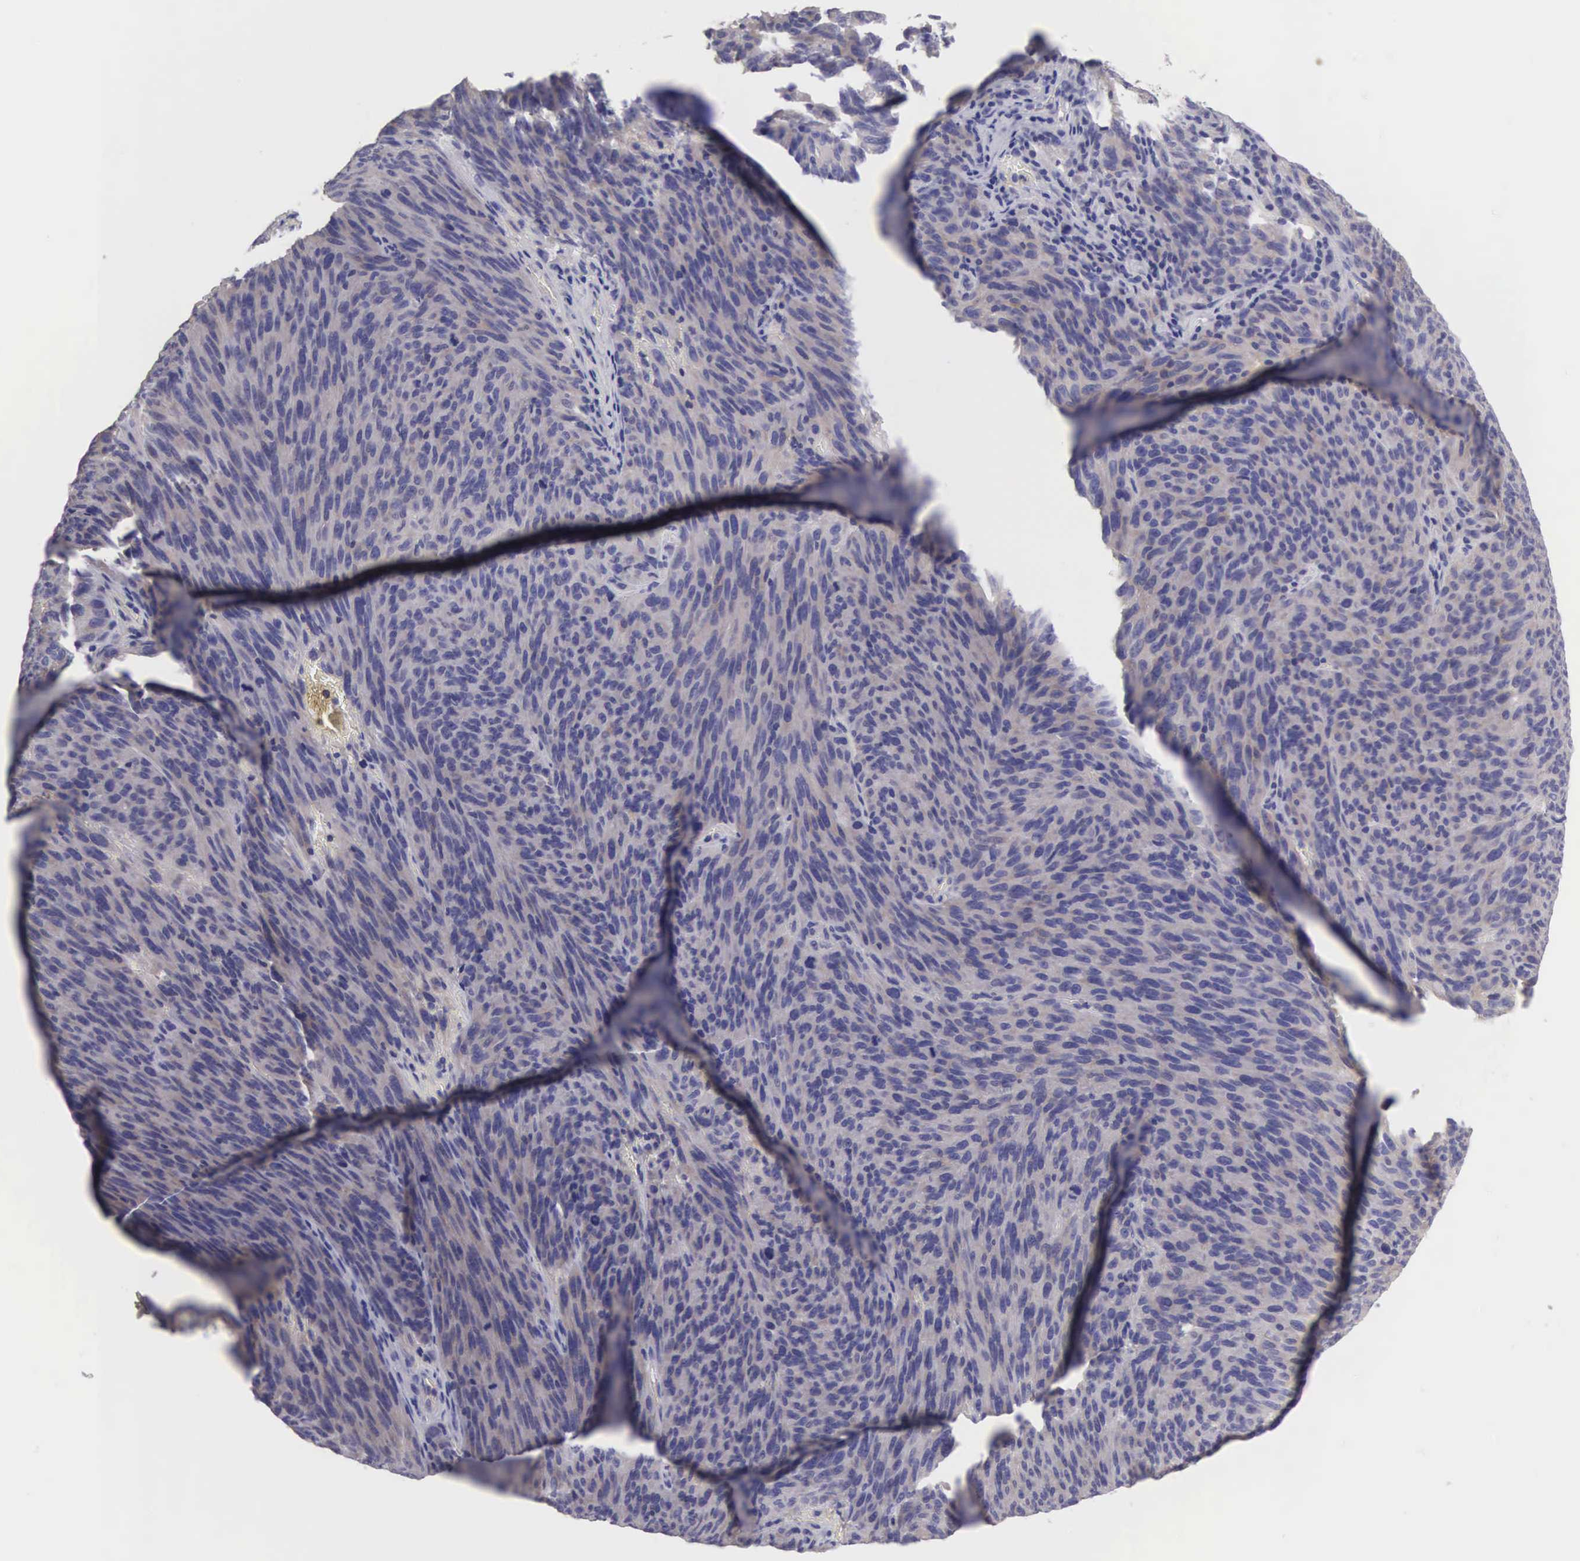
{"staining": {"intensity": "negative", "quantity": "none", "location": "none"}, "tissue": "melanoma", "cell_type": "Tumor cells", "image_type": "cancer", "snomed": [{"axis": "morphology", "description": "Malignant melanoma, NOS"}, {"axis": "topography", "description": "Skin"}], "caption": "Tumor cells show no significant positivity in malignant melanoma.", "gene": "SLITRK4", "patient": {"sex": "male", "age": 76}}